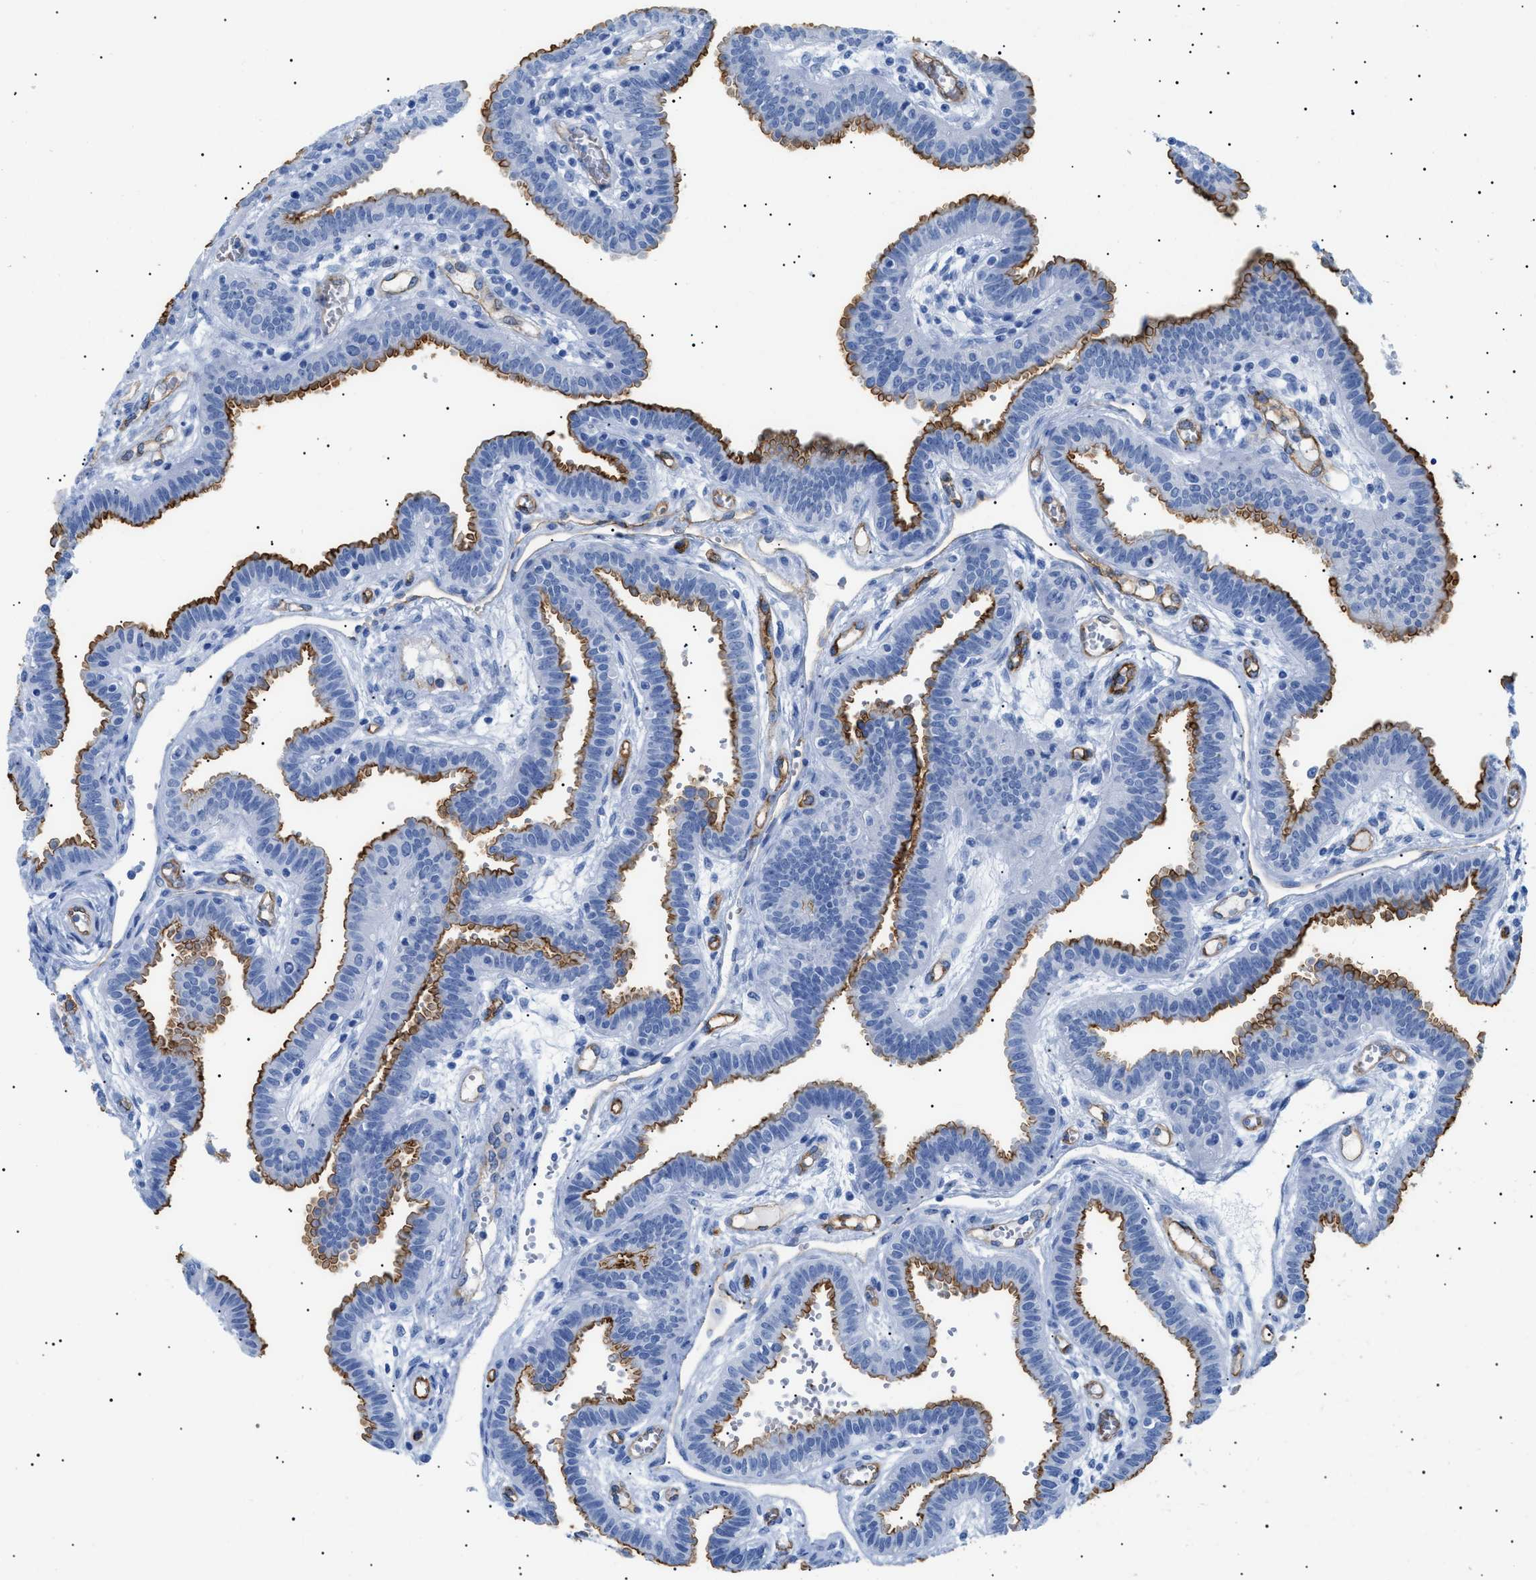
{"staining": {"intensity": "moderate", "quantity": ">75%", "location": "cytoplasmic/membranous"}, "tissue": "fallopian tube", "cell_type": "Glandular cells", "image_type": "normal", "snomed": [{"axis": "morphology", "description": "Normal tissue, NOS"}, {"axis": "topography", "description": "Fallopian tube"}], "caption": "Normal fallopian tube was stained to show a protein in brown. There is medium levels of moderate cytoplasmic/membranous expression in approximately >75% of glandular cells. The staining is performed using DAB brown chromogen to label protein expression. The nuclei are counter-stained blue using hematoxylin.", "gene": "PODXL", "patient": {"sex": "female", "age": 32}}